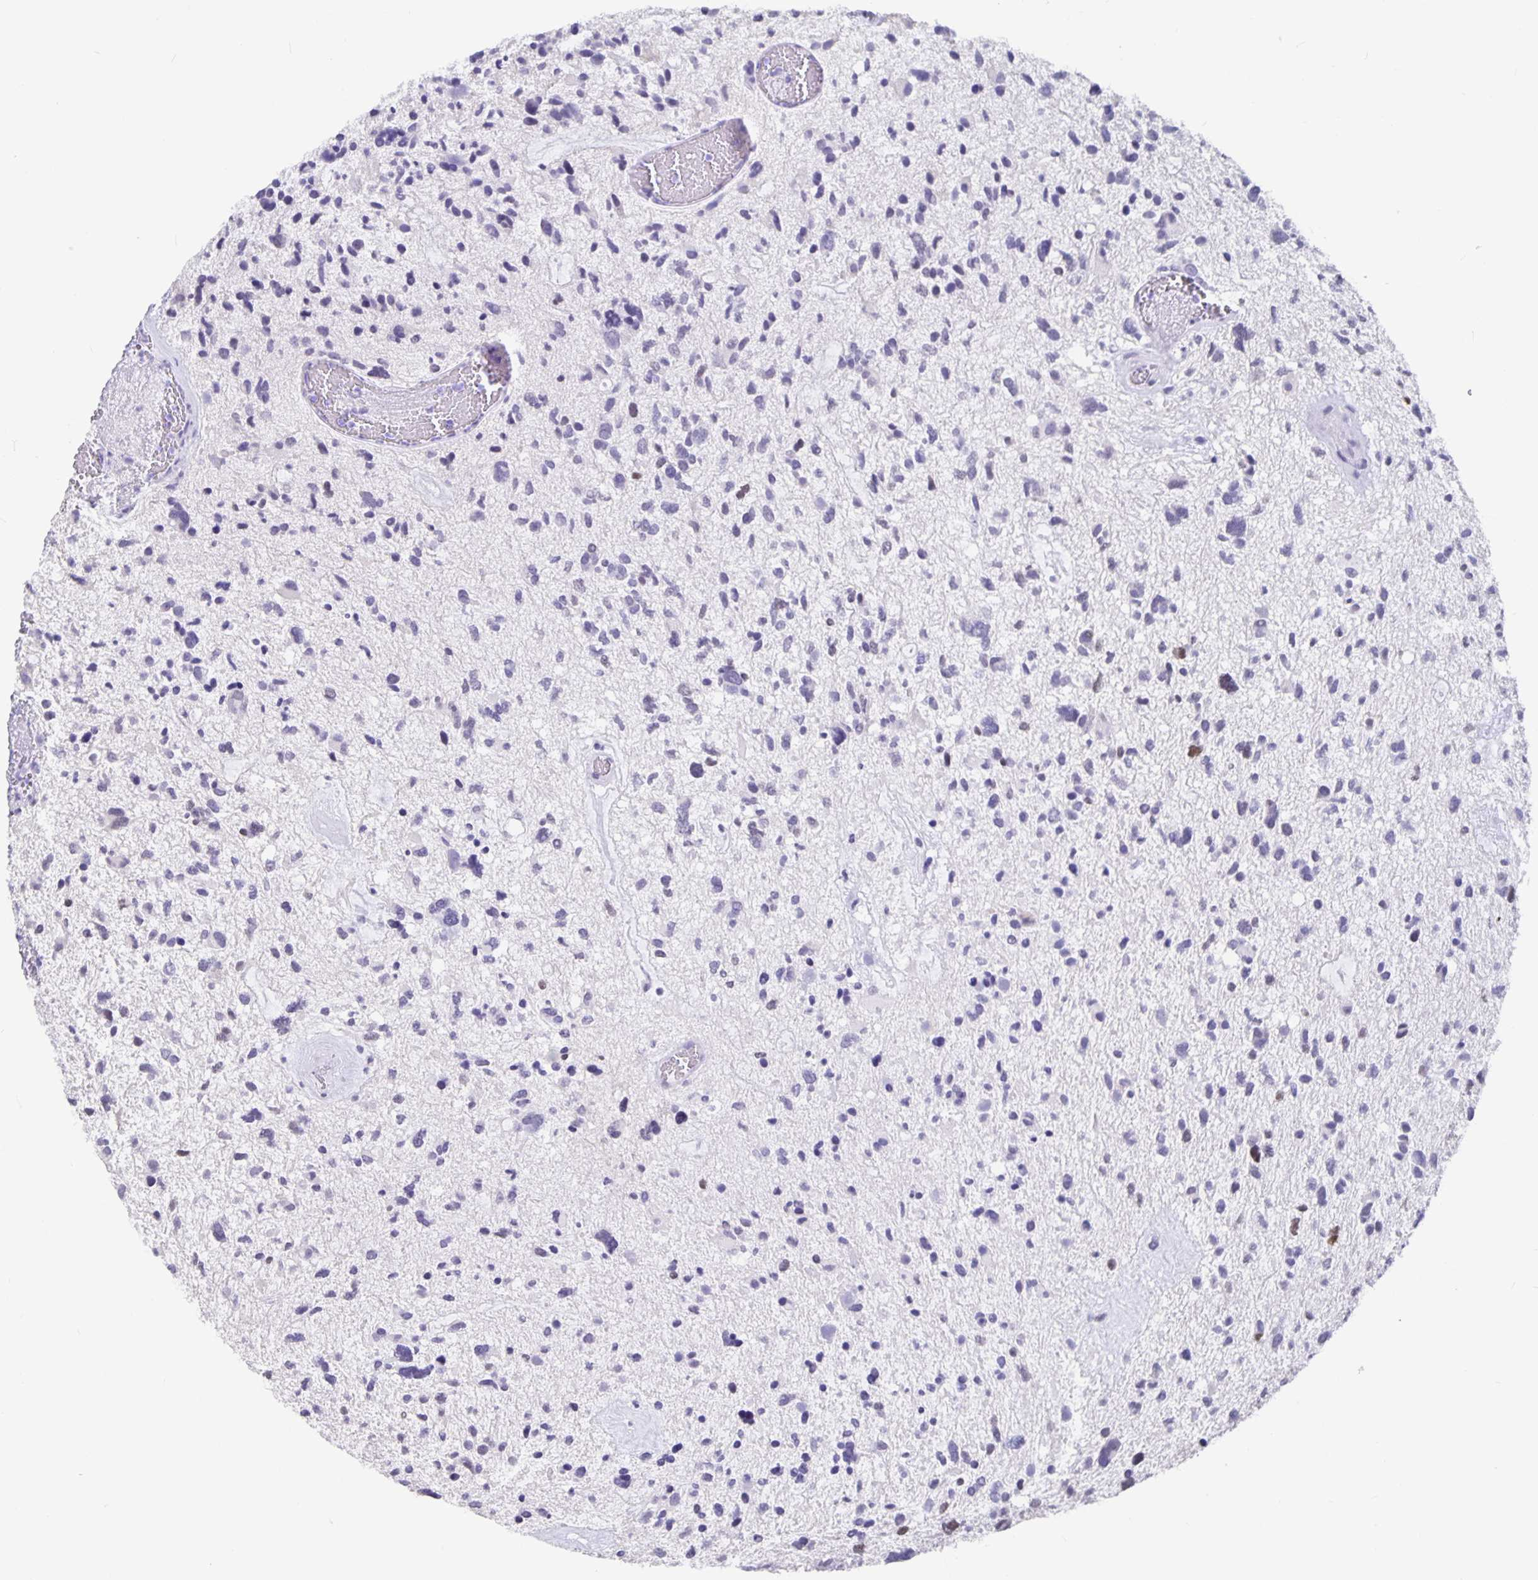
{"staining": {"intensity": "moderate", "quantity": "25%-75%", "location": "nuclear"}, "tissue": "glioma", "cell_type": "Tumor cells", "image_type": "cancer", "snomed": [{"axis": "morphology", "description": "Glioma, malignant, High grade"}, {"axis": "topography", "description": "Brain"}], "caption": "This is an image of IHC staining of malignant glioma (high-grade), which shows moderate staining in the nuclear of tumor cells.", "gene": "OLIG2", "patient": {"sex": "female", "age": 11}}